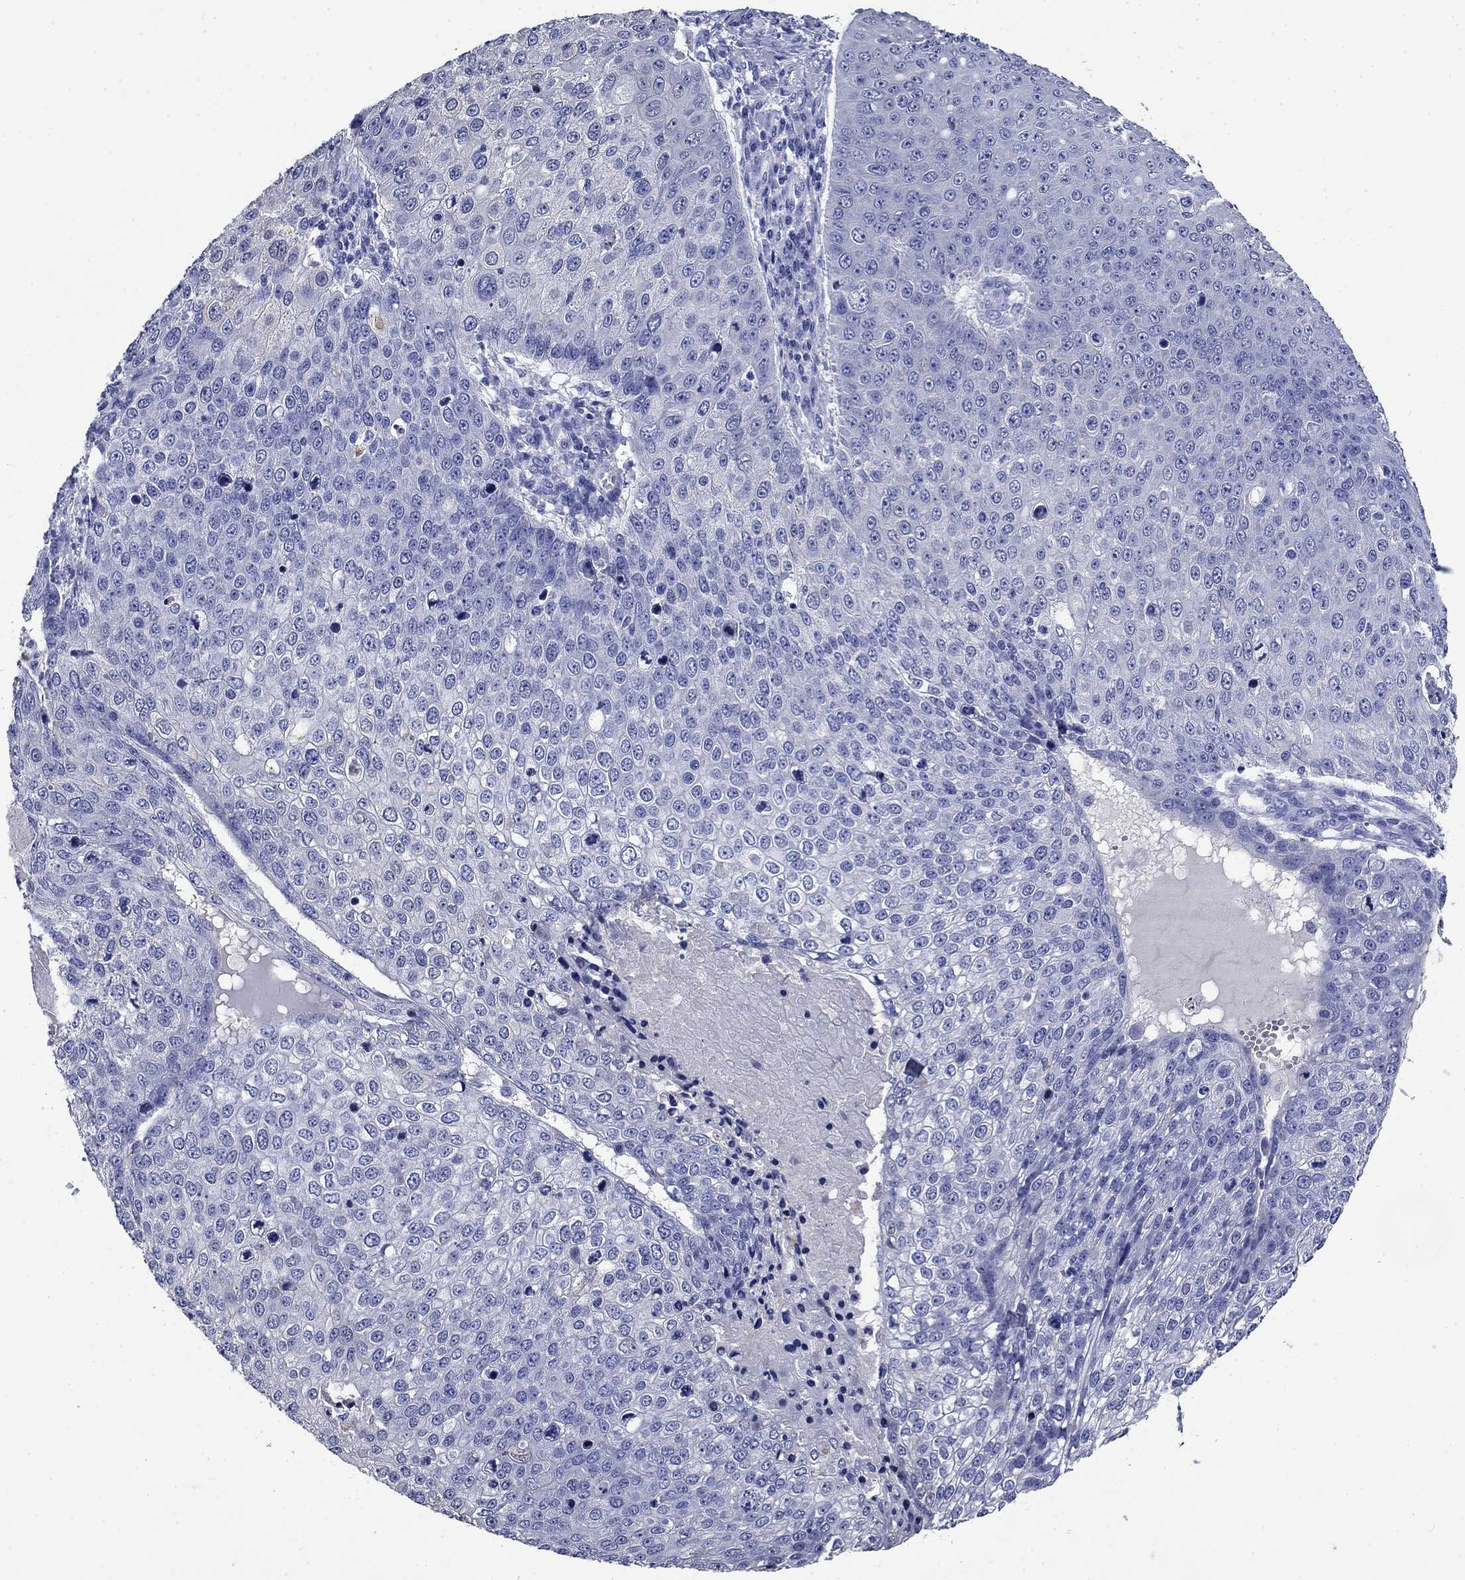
{"staining": {"intensity": "negative", "quantity": "none", "location": "none"}, "tissue": "skin cancer", "cell_type": "Tumor cells", "image_type": "cancer", "snomed": [{"axis": "morphology", "description": "Squamous cell carcinoma, NOS"}, {"axis": "topography", "description": "Skin"}], "caption": "DAB (3,3'-diaminobenzidine) immunohistochemical staining of skin cancer exhibits no significant positivity in tumor cells.", "gene": "TFR2", "patient": {"sex": "male", "age": 71}}